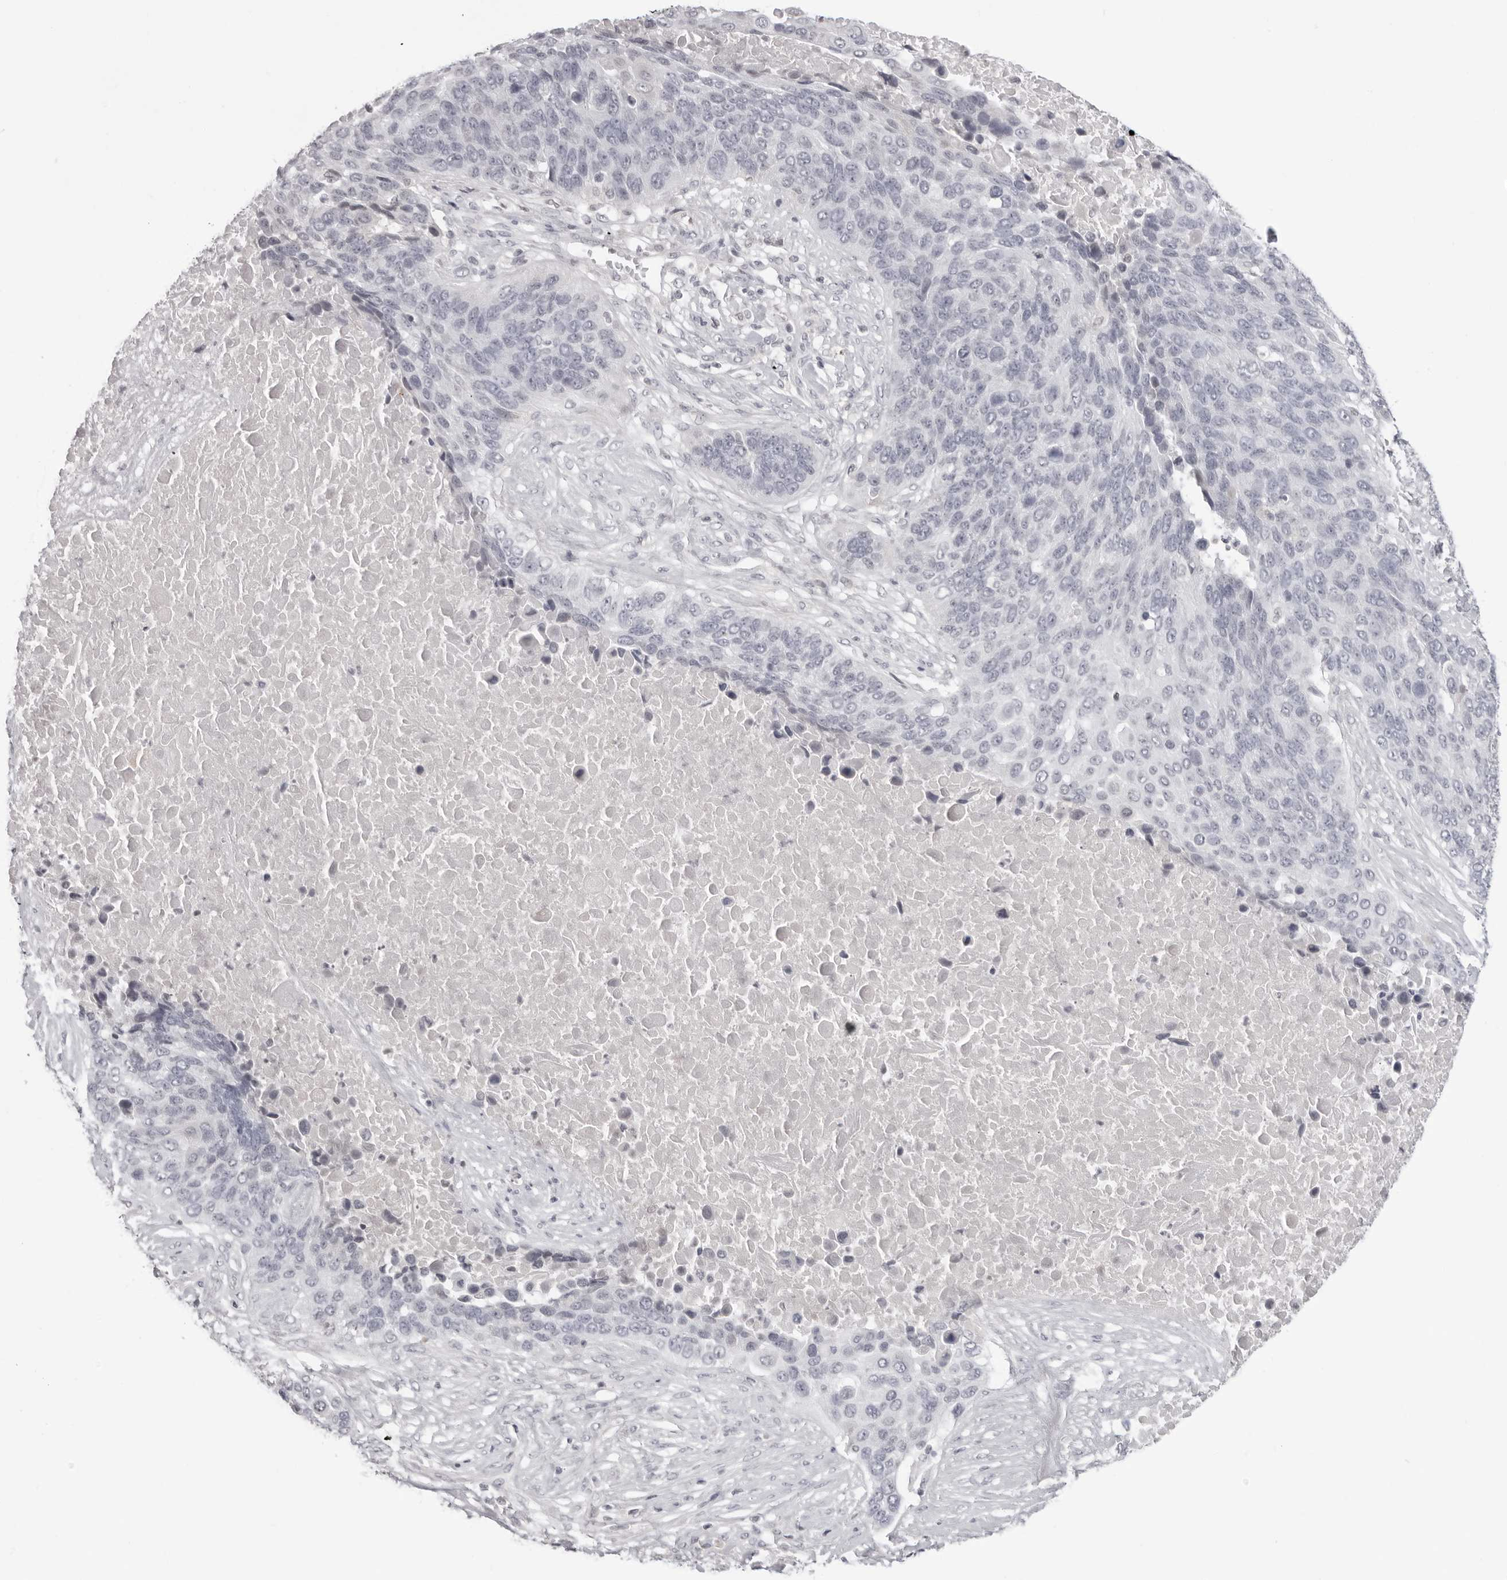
{"staining": {"intensity": "negative", "quantity": "none", "location": "none"}, "tissue": "lung cancer", "cell_type": "Tumor cells", "image_type": "cancer", "snomed": [{"axis": "morphology", "description": "Squamous cell carcinoma, NOS"}, {"axis": "topography", "description": "Lung"}], "caption": "The IHC photomicrograph has no significant positivity in tumor cells of lung cancer tissue. (DAB immunohistochemistry visualized using brightfield microscopy, high magnification).", "gene": "ACP6", "patient": {"sex": "male", "age": 66}}